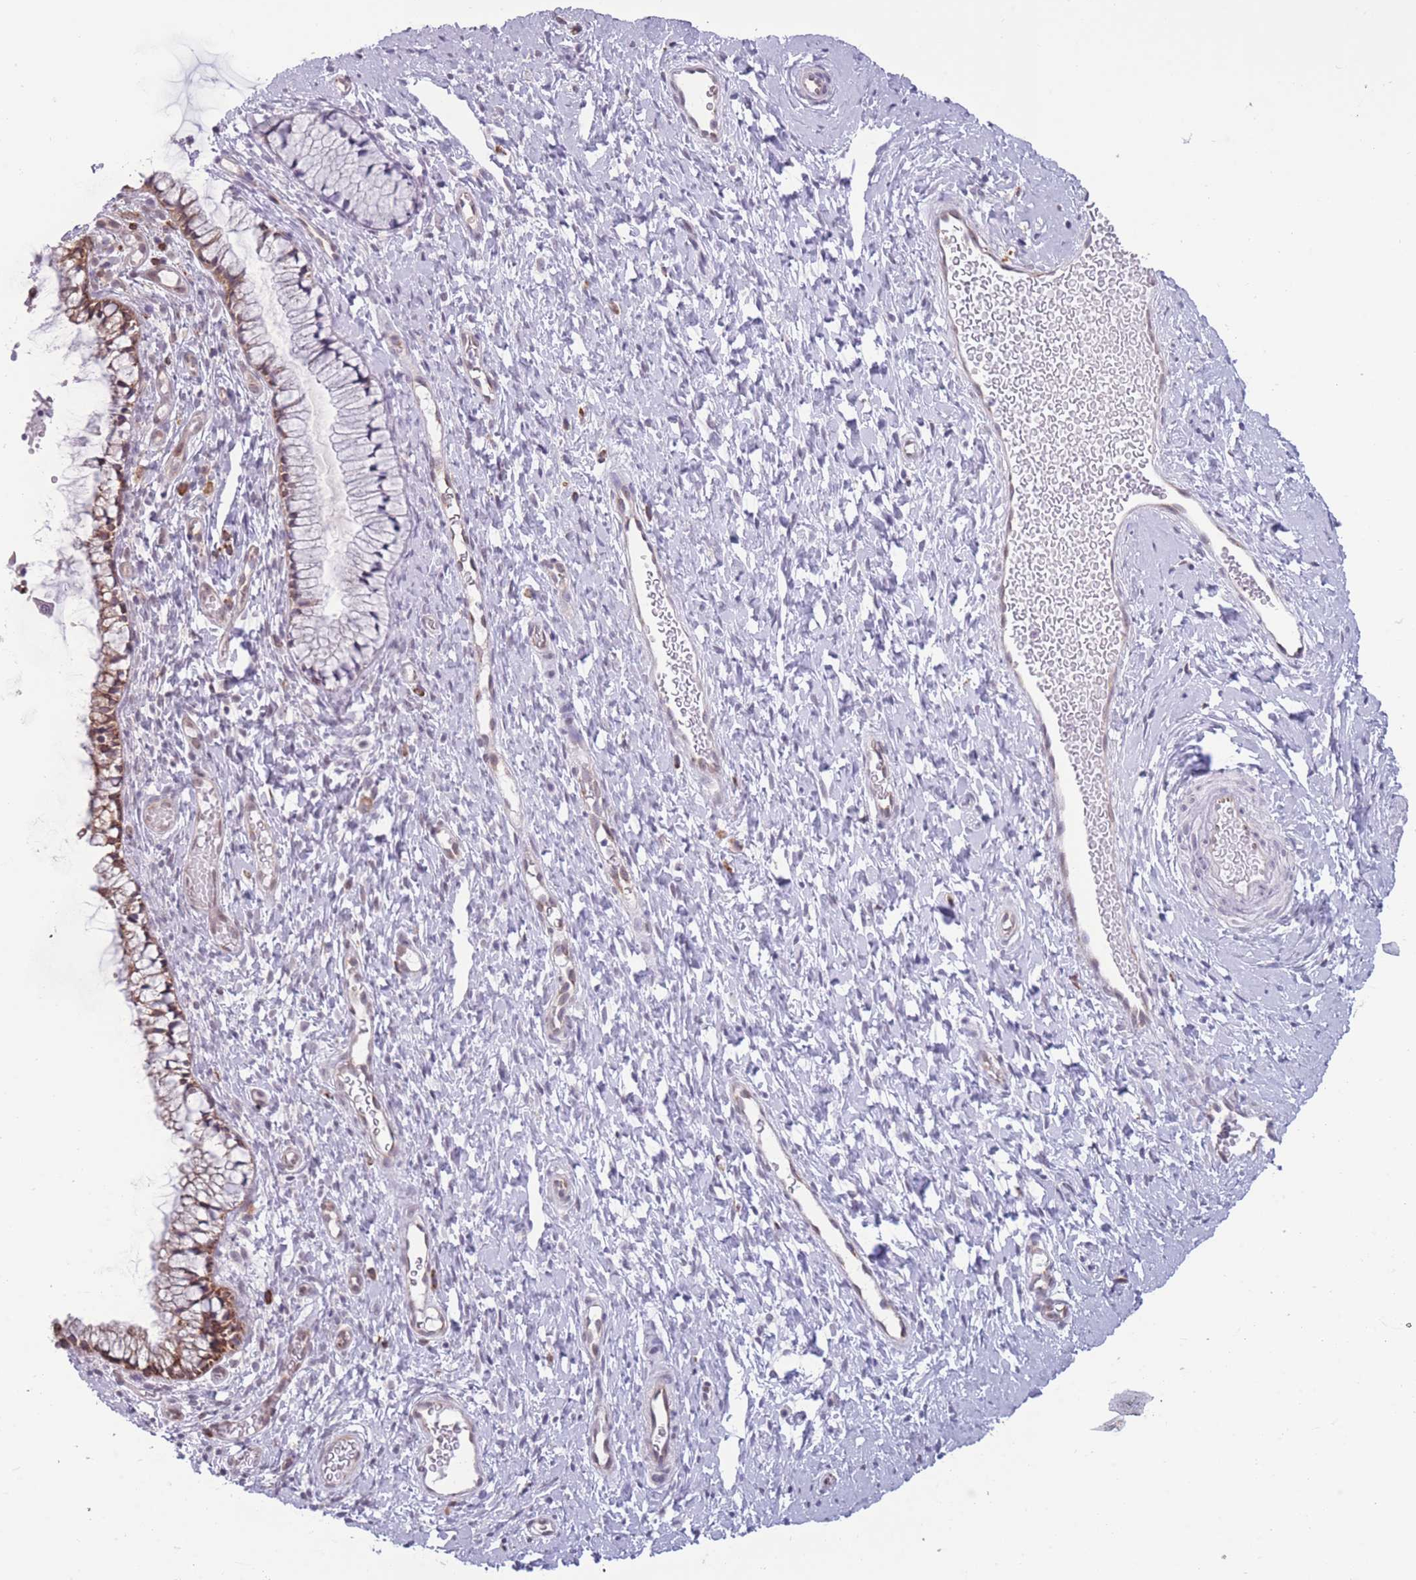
{"staining": {"intensity": "moderate", "quantity": "25%-75%", "location": "cytoplasmic/membranous"}, "tissue": "cervix", "cell_type": "Glandular cells", "image_type": "normal", "snomed": [{"axis": "morphology", "description": "Normal tissue, NOS"}, {"axis": "topography", "description": "Cervix"}], "caption": "Cervix stained for a protein (brown) demonstrates moderate cytoplasmic/membranous positive positivity in about 25%-75% of glandular cells.", "gene": "TMEM121", "patient": {"sex": "female", "age": 36}}